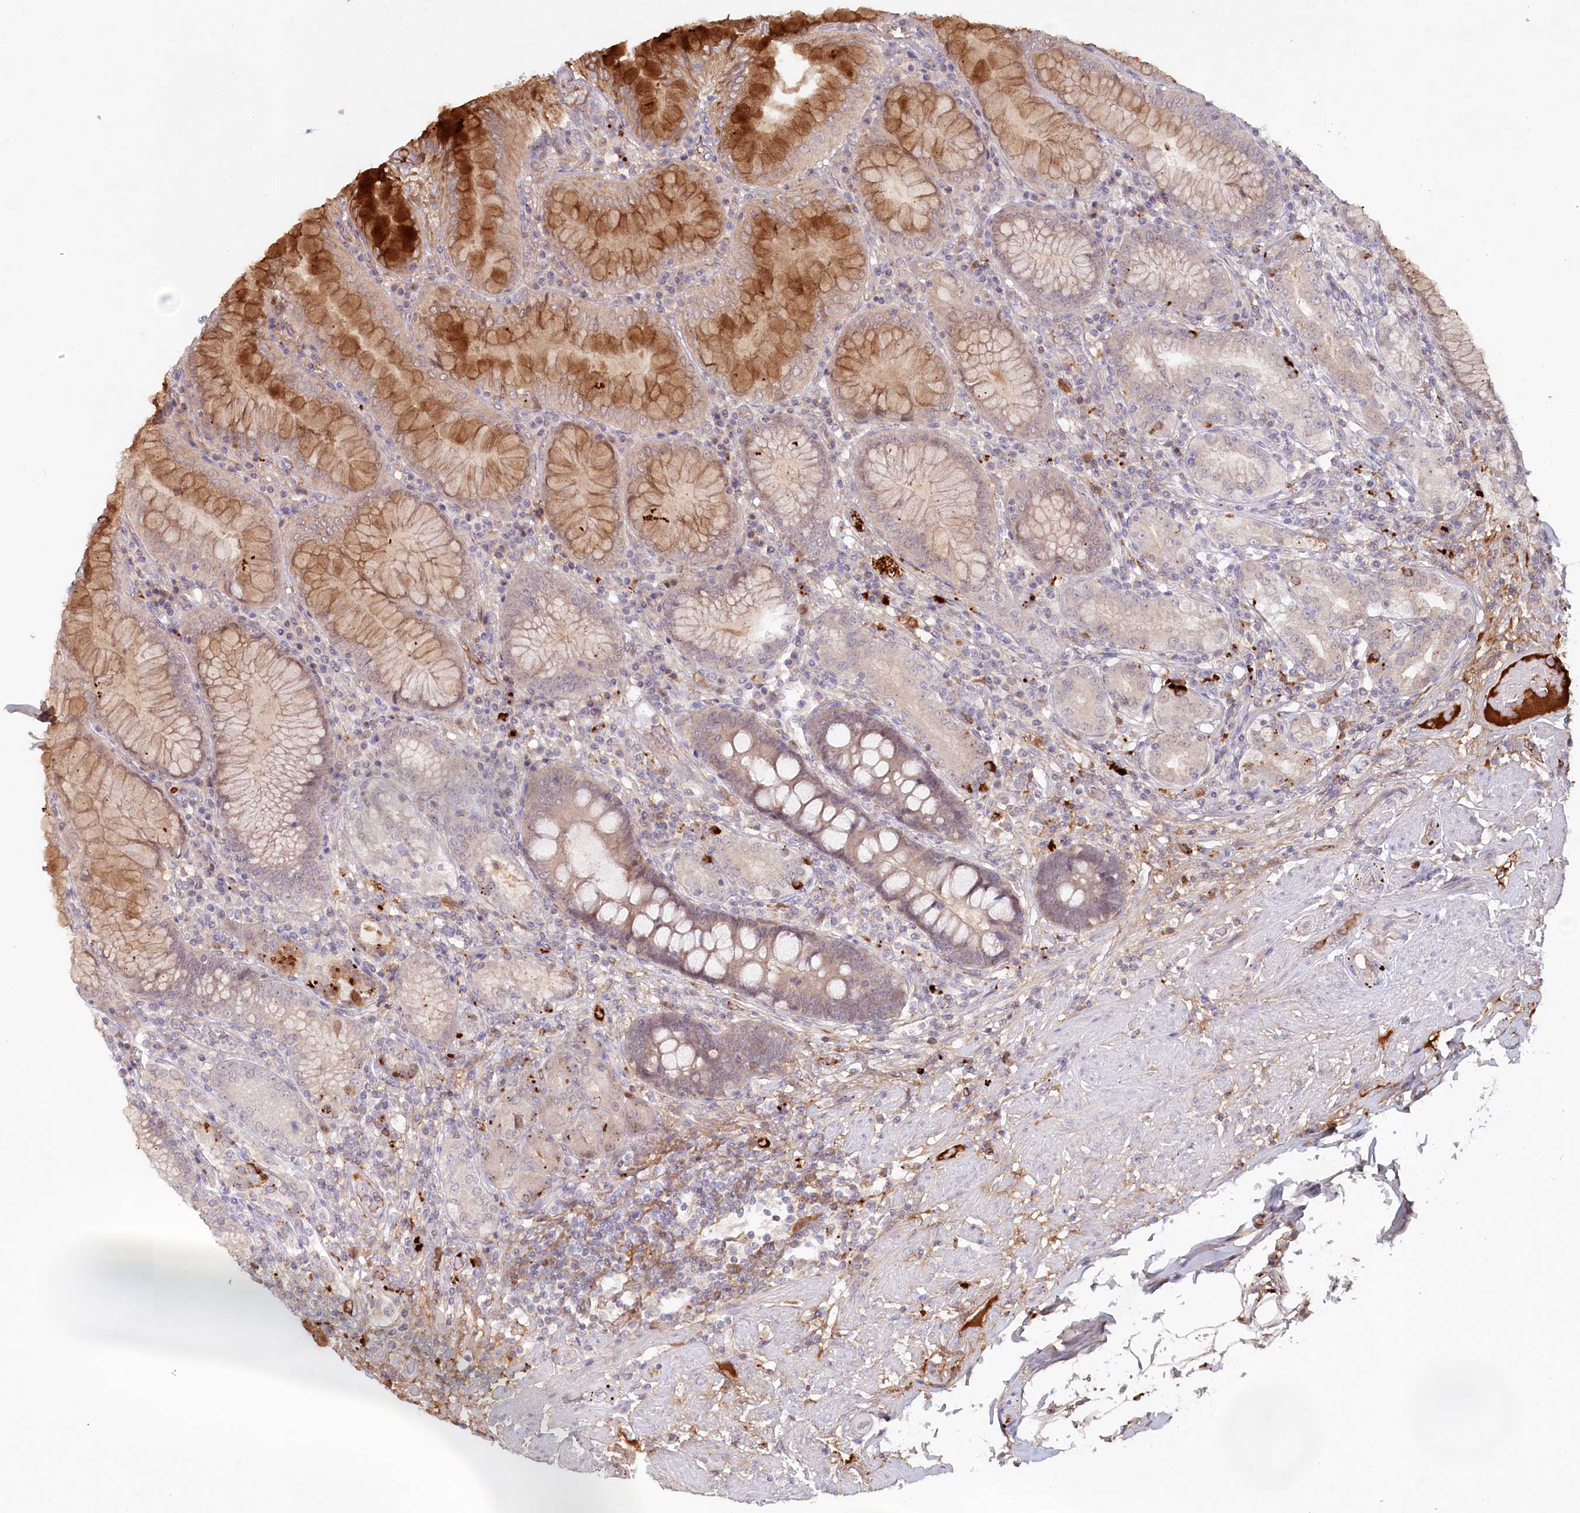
{"staining": {"intensity": "strong", "quantity": "<25%", "location": "cytoplasmic/membranous"}, "tissue": "stomach", "cell_type": "Glandular cells", "image_type": "normal", "snomed": [{"axis": "morphology", "description": "Normal tissue, NOS"}, {"axis": "topography", "description": "Stomach, upper"}, {"axis": "topography", "description": "Stomach, lower"}], "caption": "Immunohistochemical staining of unremarkable human stomach reveals strong cytoplasmic/membranous protein expression in about <25% of glandular cells. The staining was performed using DAB to visualize the protein expression in brown, while the nuclei were stained in blue with hematoxylin (Magnification: 20x).", "gene": "PSAPL1", "patient": {"sex": "female", "age": 76}}